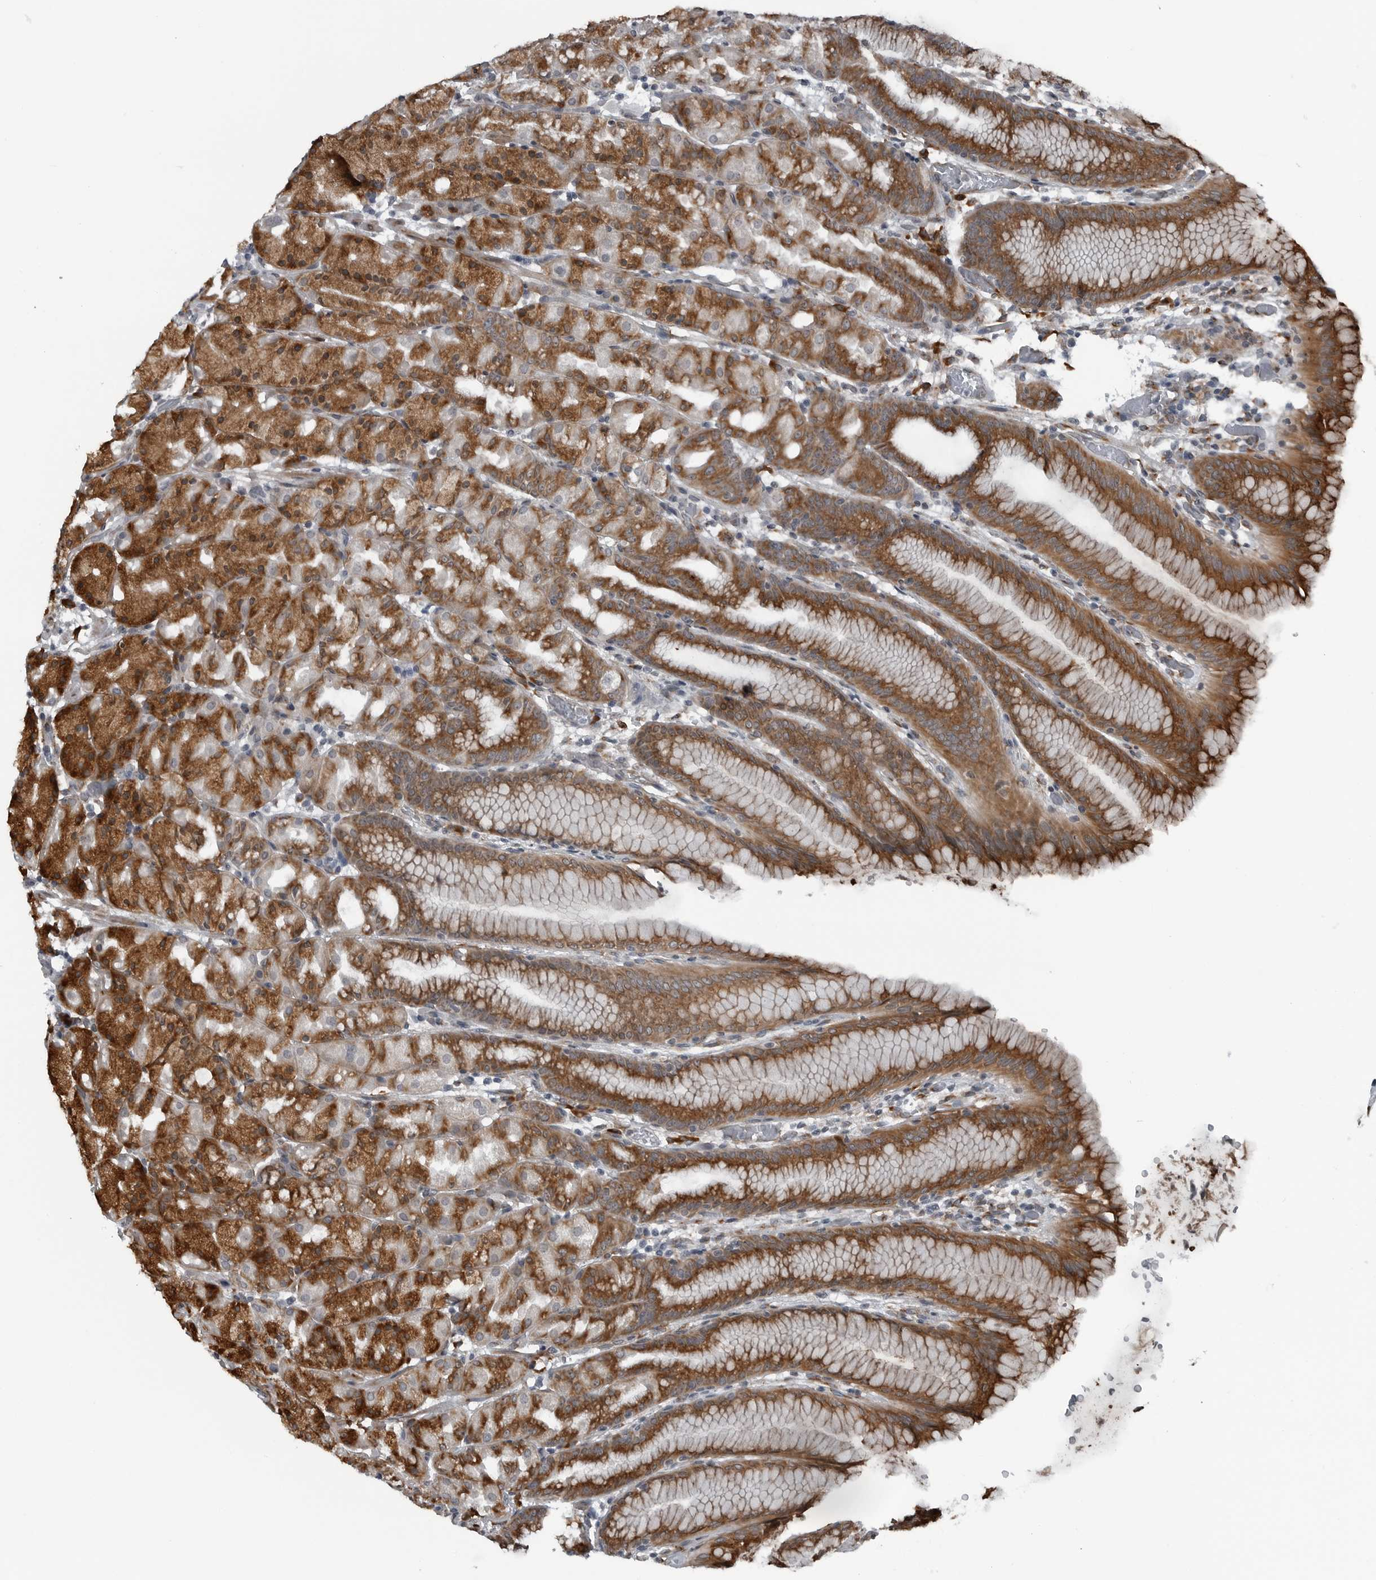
{"staining": {"intensity": "moderate", "quantity": ">75%", "location": "cytoplasmic/membranous"}, "tissue": "stomach", "cell_type": "Glandular cells", "image_type": "normal", "snomed": [{"axis": "morphology", "description": "Normal tissue, NOS"}, {"axis": "topography", "description": "Stomach, upper"}], "caption": "IHC (DAB (3,3'-diaminobenzidine)) staining of unremarkable human stomach demonstrates moderate cytoplasmic/membranous protein expression in about >75% of glandular cells.", "gene": "CEP85", "patient": {"sex": "male", "age": 48}}